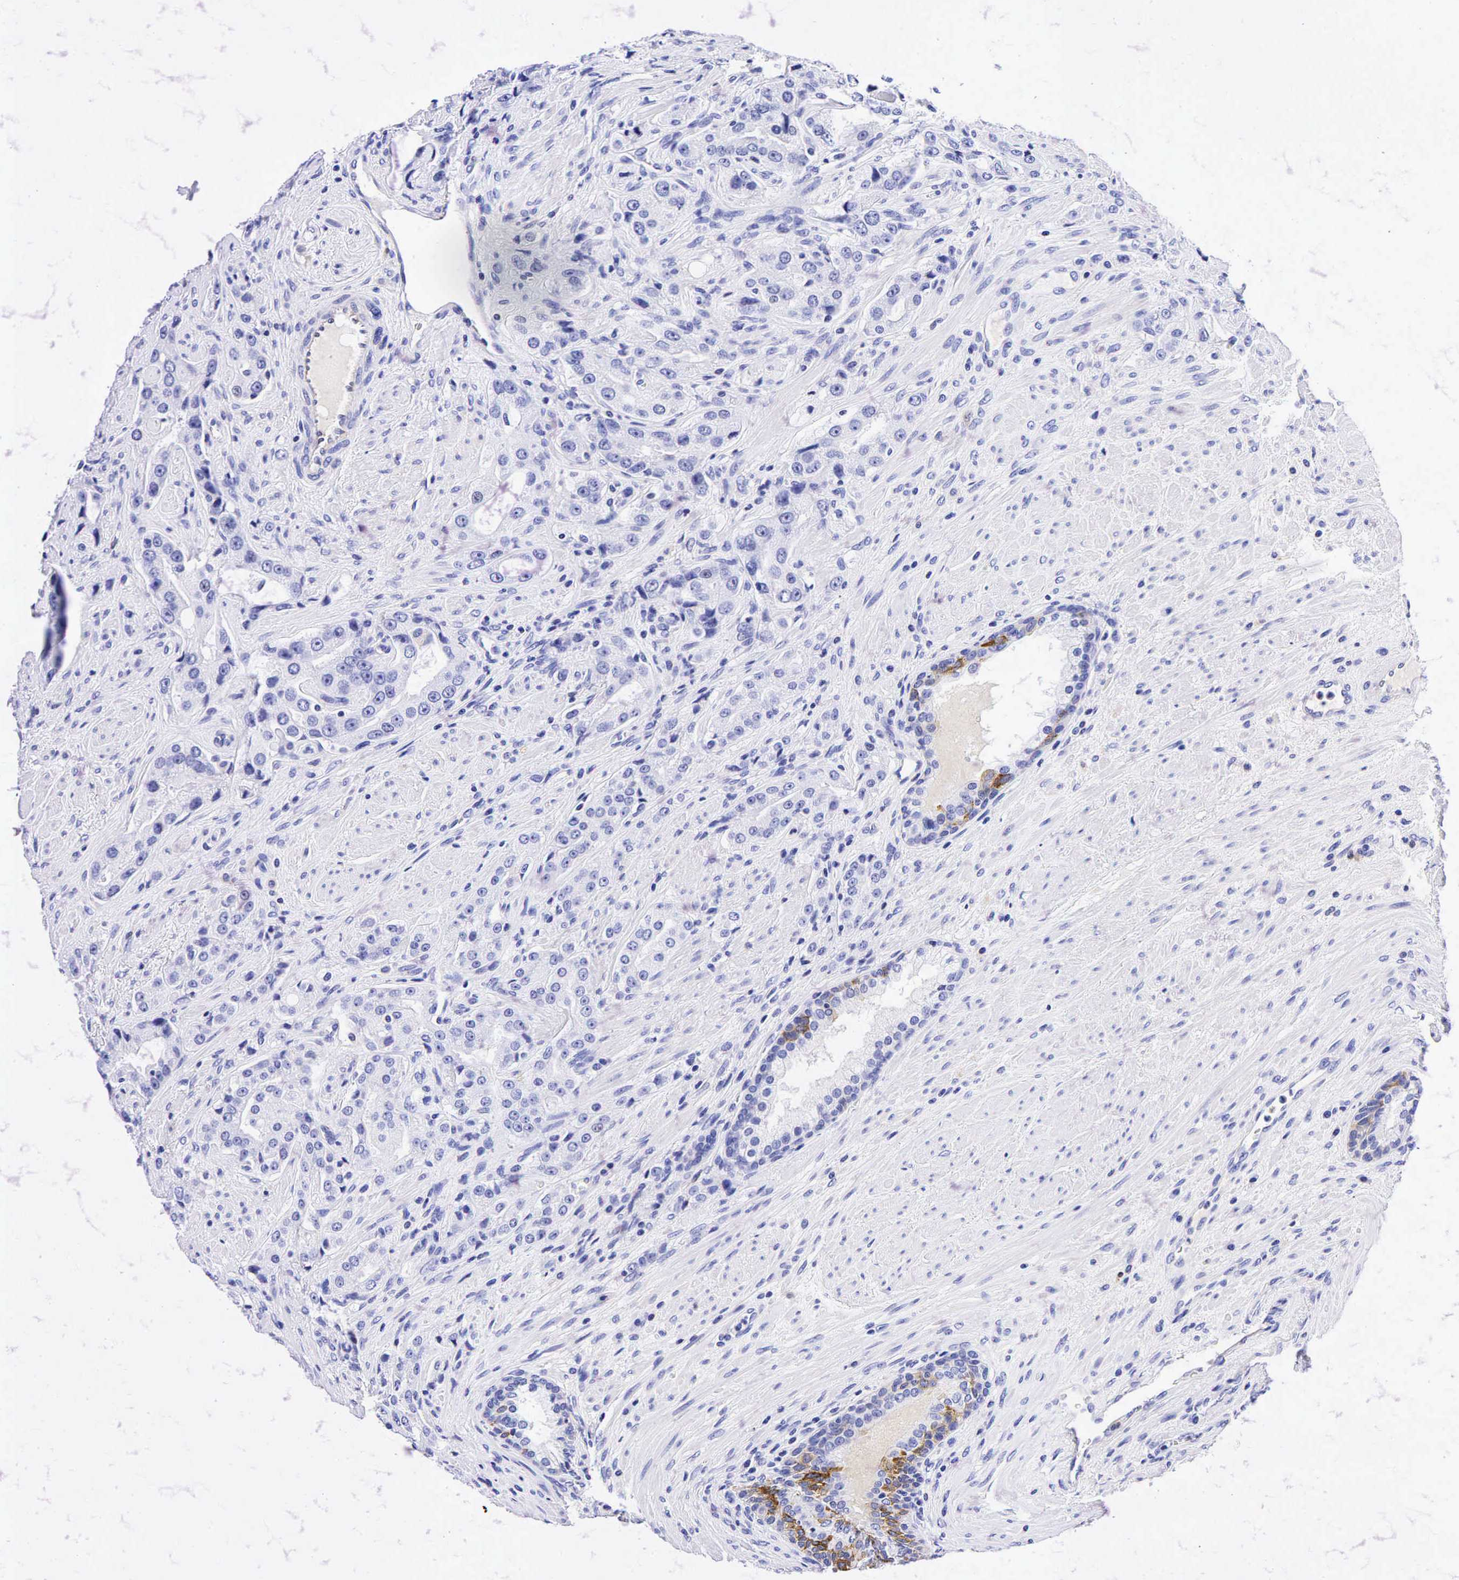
{"staining": {"intensity": "negative", "quantity": "none", "location": "none"}, "tissue": "prostate cancer", "cell_type": "Tumor cells", "image_type": "cancer", "snomed": [{"axis": "morphology", "description": "Adenocarcinoma, Medium grade"}, {"axis": "topography", "description": "Prostate"}], "caption": "Tumor cells show no significant protein staining in prostate medium-grade adenocarcinoma.", "gene": "TNFRSF8", "patient": {"sex": "male", "age": 72}}